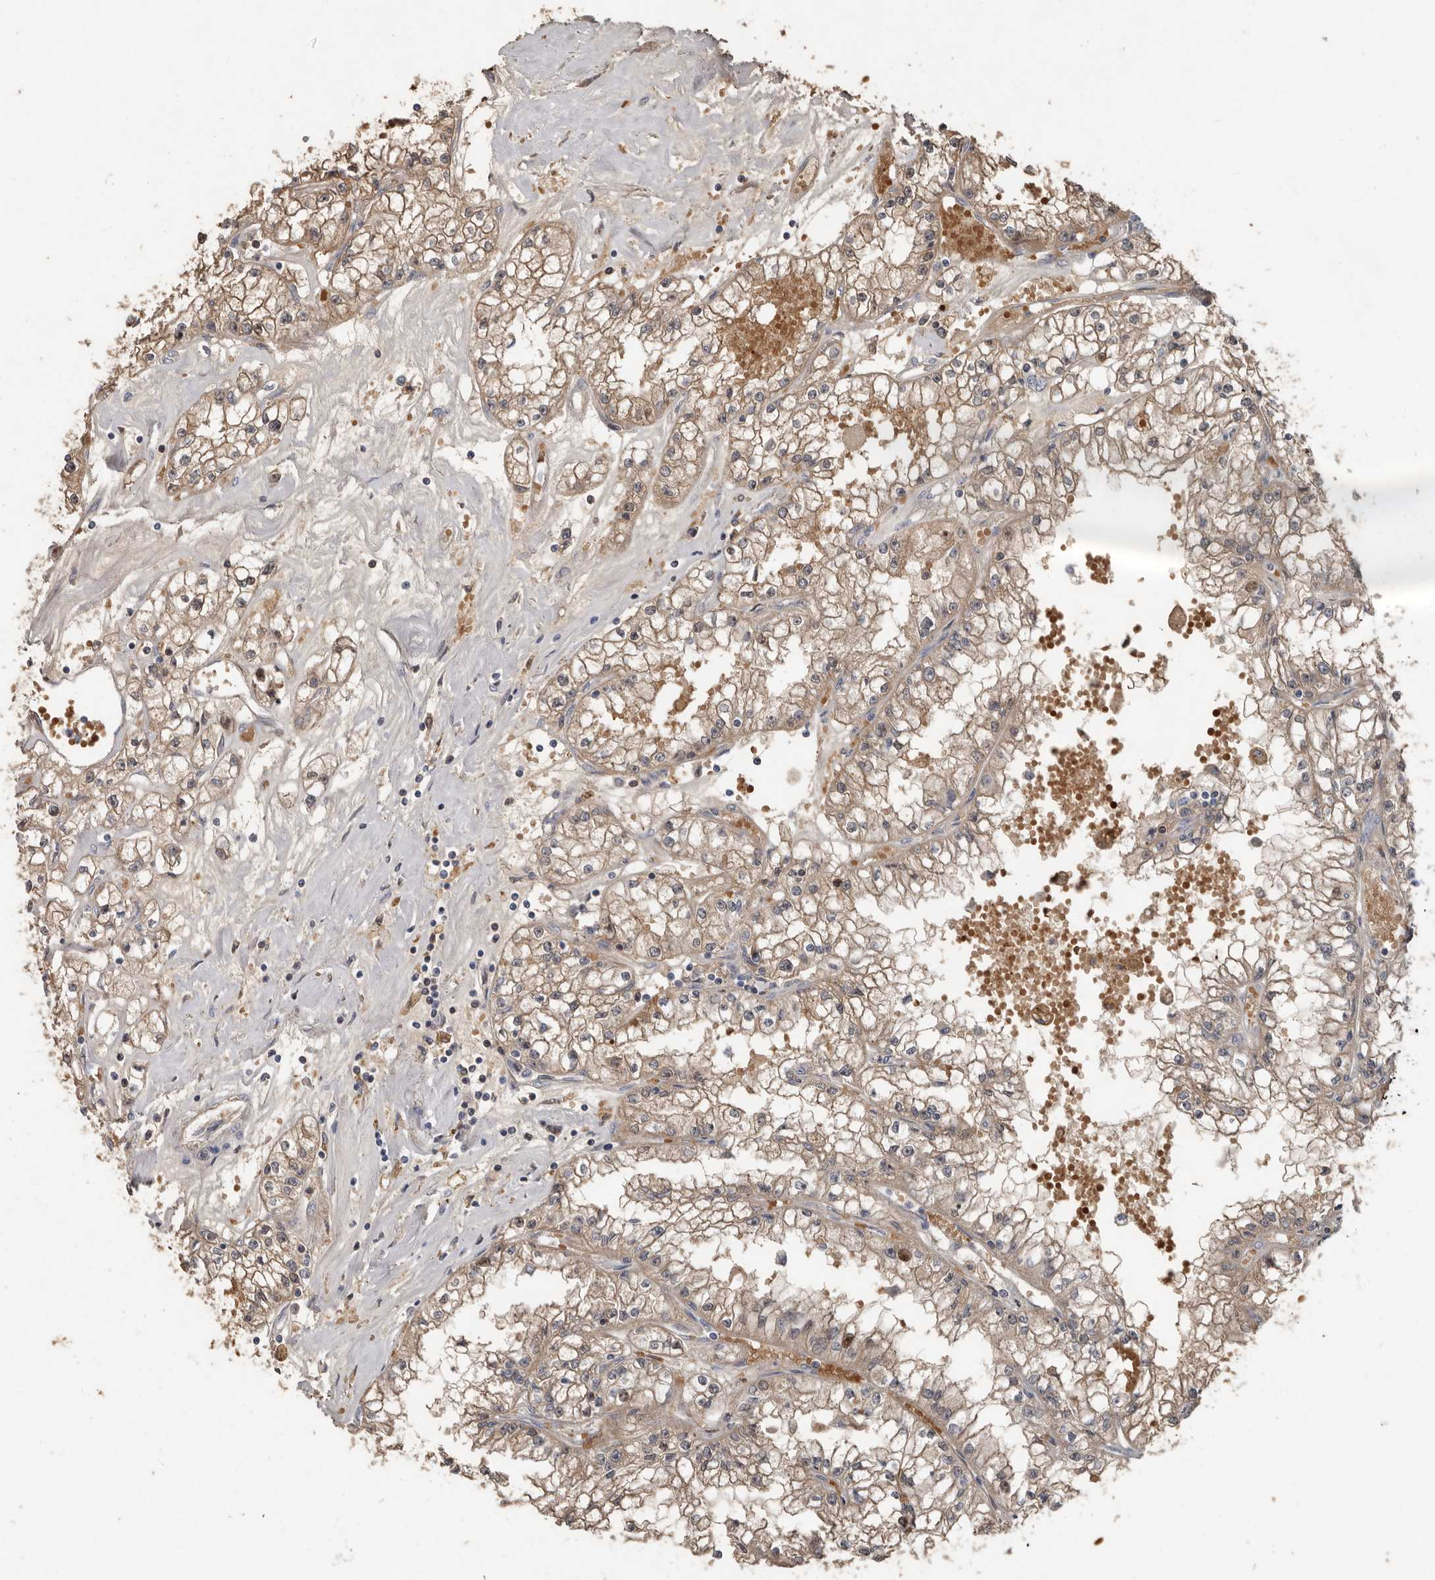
{"staining": {"intensity": "weak", "quantity": "25%-75%", "location": "cytoplasmic/membranous"}, "tissue": "renal cancer", "cell_type": "Tumor cells", "image_type": "cancer", "snomed": [{"axis": "morphology", "description": "Adenocarcinoma, NOS"}, {"axis": "topography", "description": "Kidney"}], "caption": "Renal adenocarcinoma tissue reveals weak cytoplasmic/membranous staining in about 25%-75% of tumor cells, visualized by immunohistochemistry. (DAB (3,3'-diaminobenzidine) IHC with brightfield microscopy, high magnification).", "gene": "KIF26B", "patient": {"sex": "male", "age": 56}}